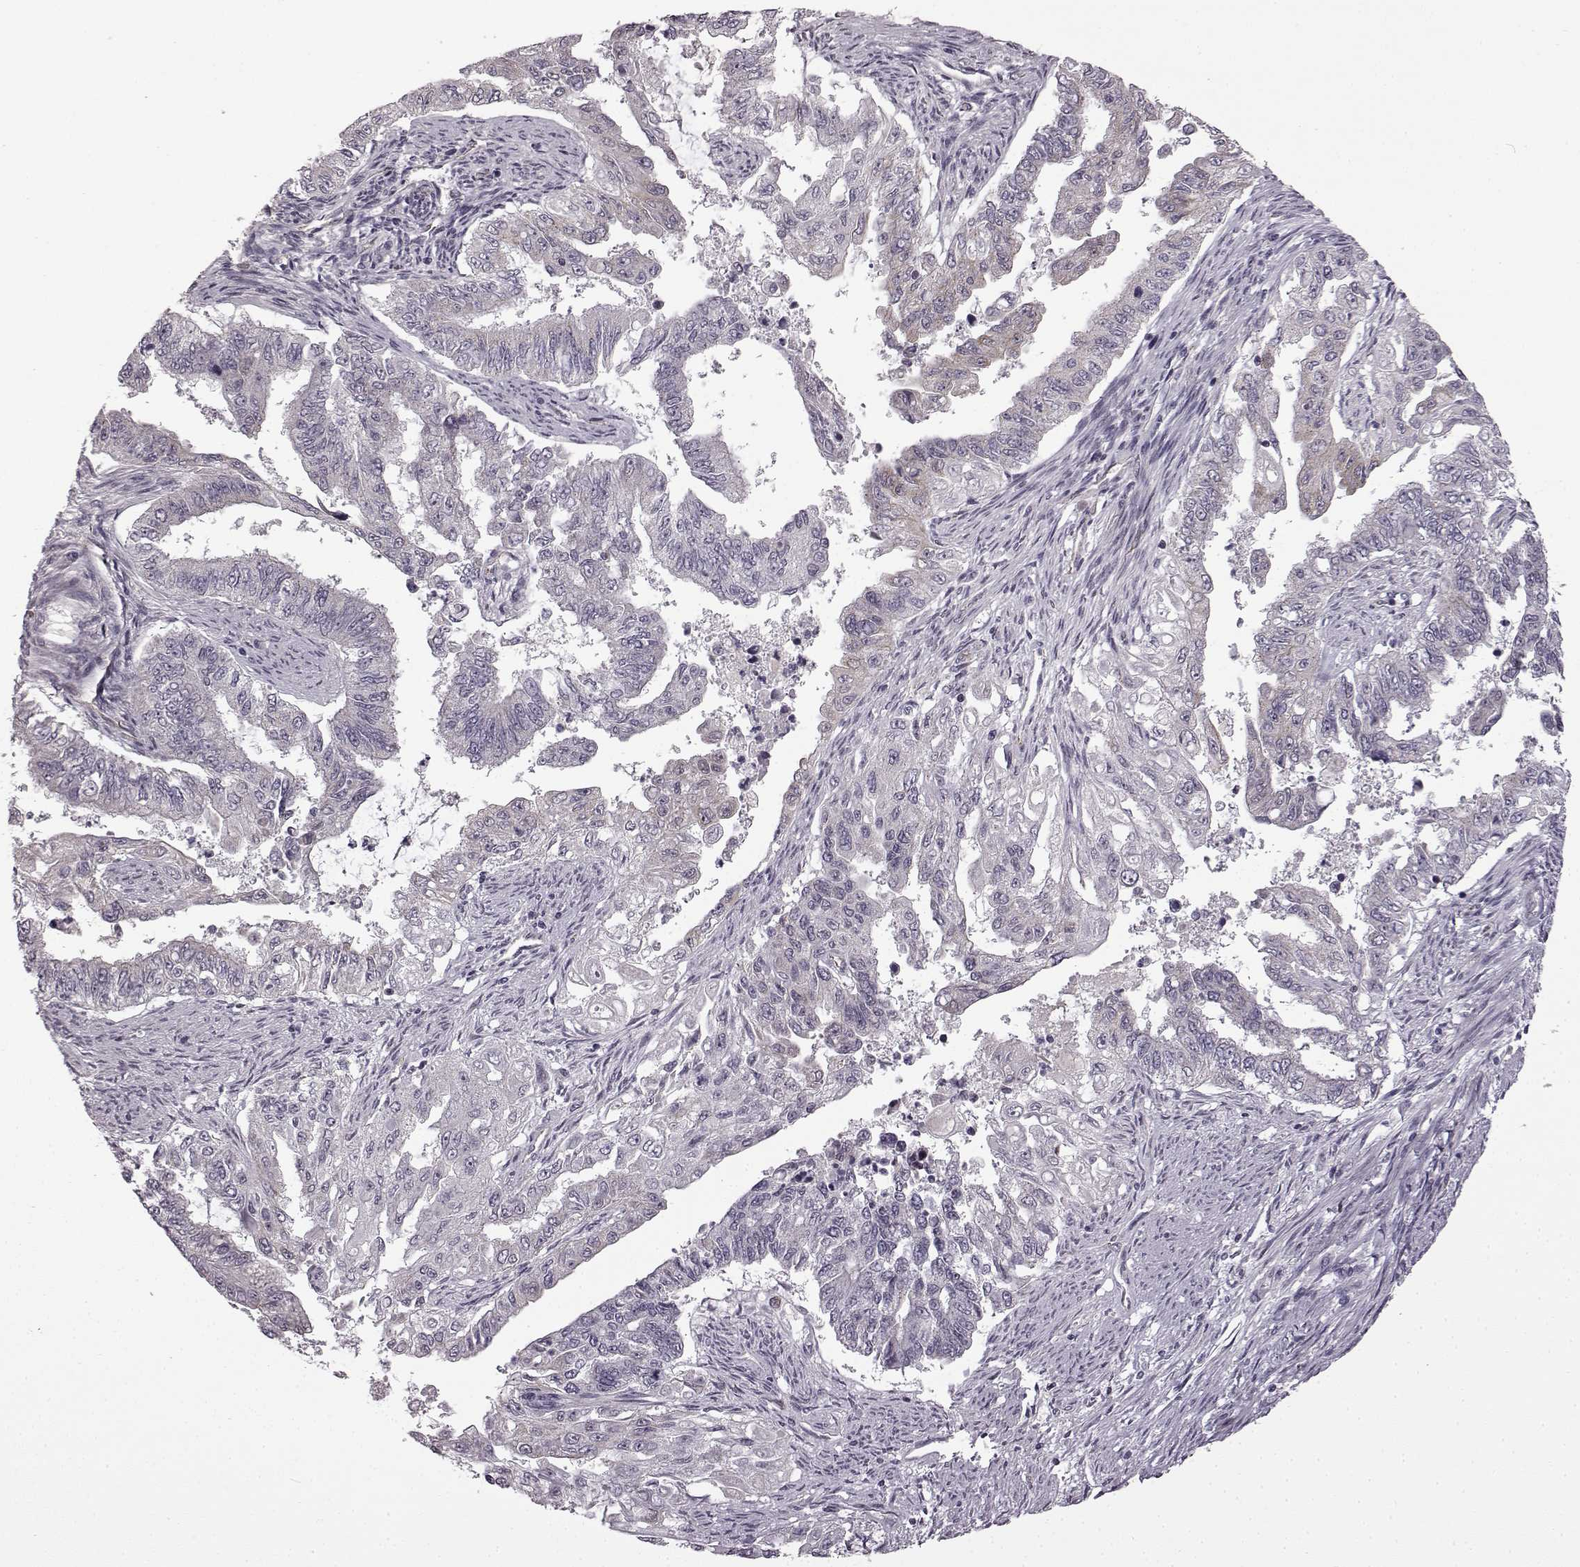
{"staining": {"intensity": "negative", "quantity": "none", "location": "none"}, "tissue": "endometrial cancer", "cell_type": "Tumor cells", "image_type": "cancer", "snomed": [{"axis": "morphology", "description": "Adenocarcinoma, NOS"}, {"axis": "topography", "description": "Uterus"}], "caption": "This is a photomicrograph of immunohistochemistry staining of endometrial cancer, which shows no staining in tumor cells.", "gene": "B3GNT6", "patient": {"sex": "female", "age": 59}}